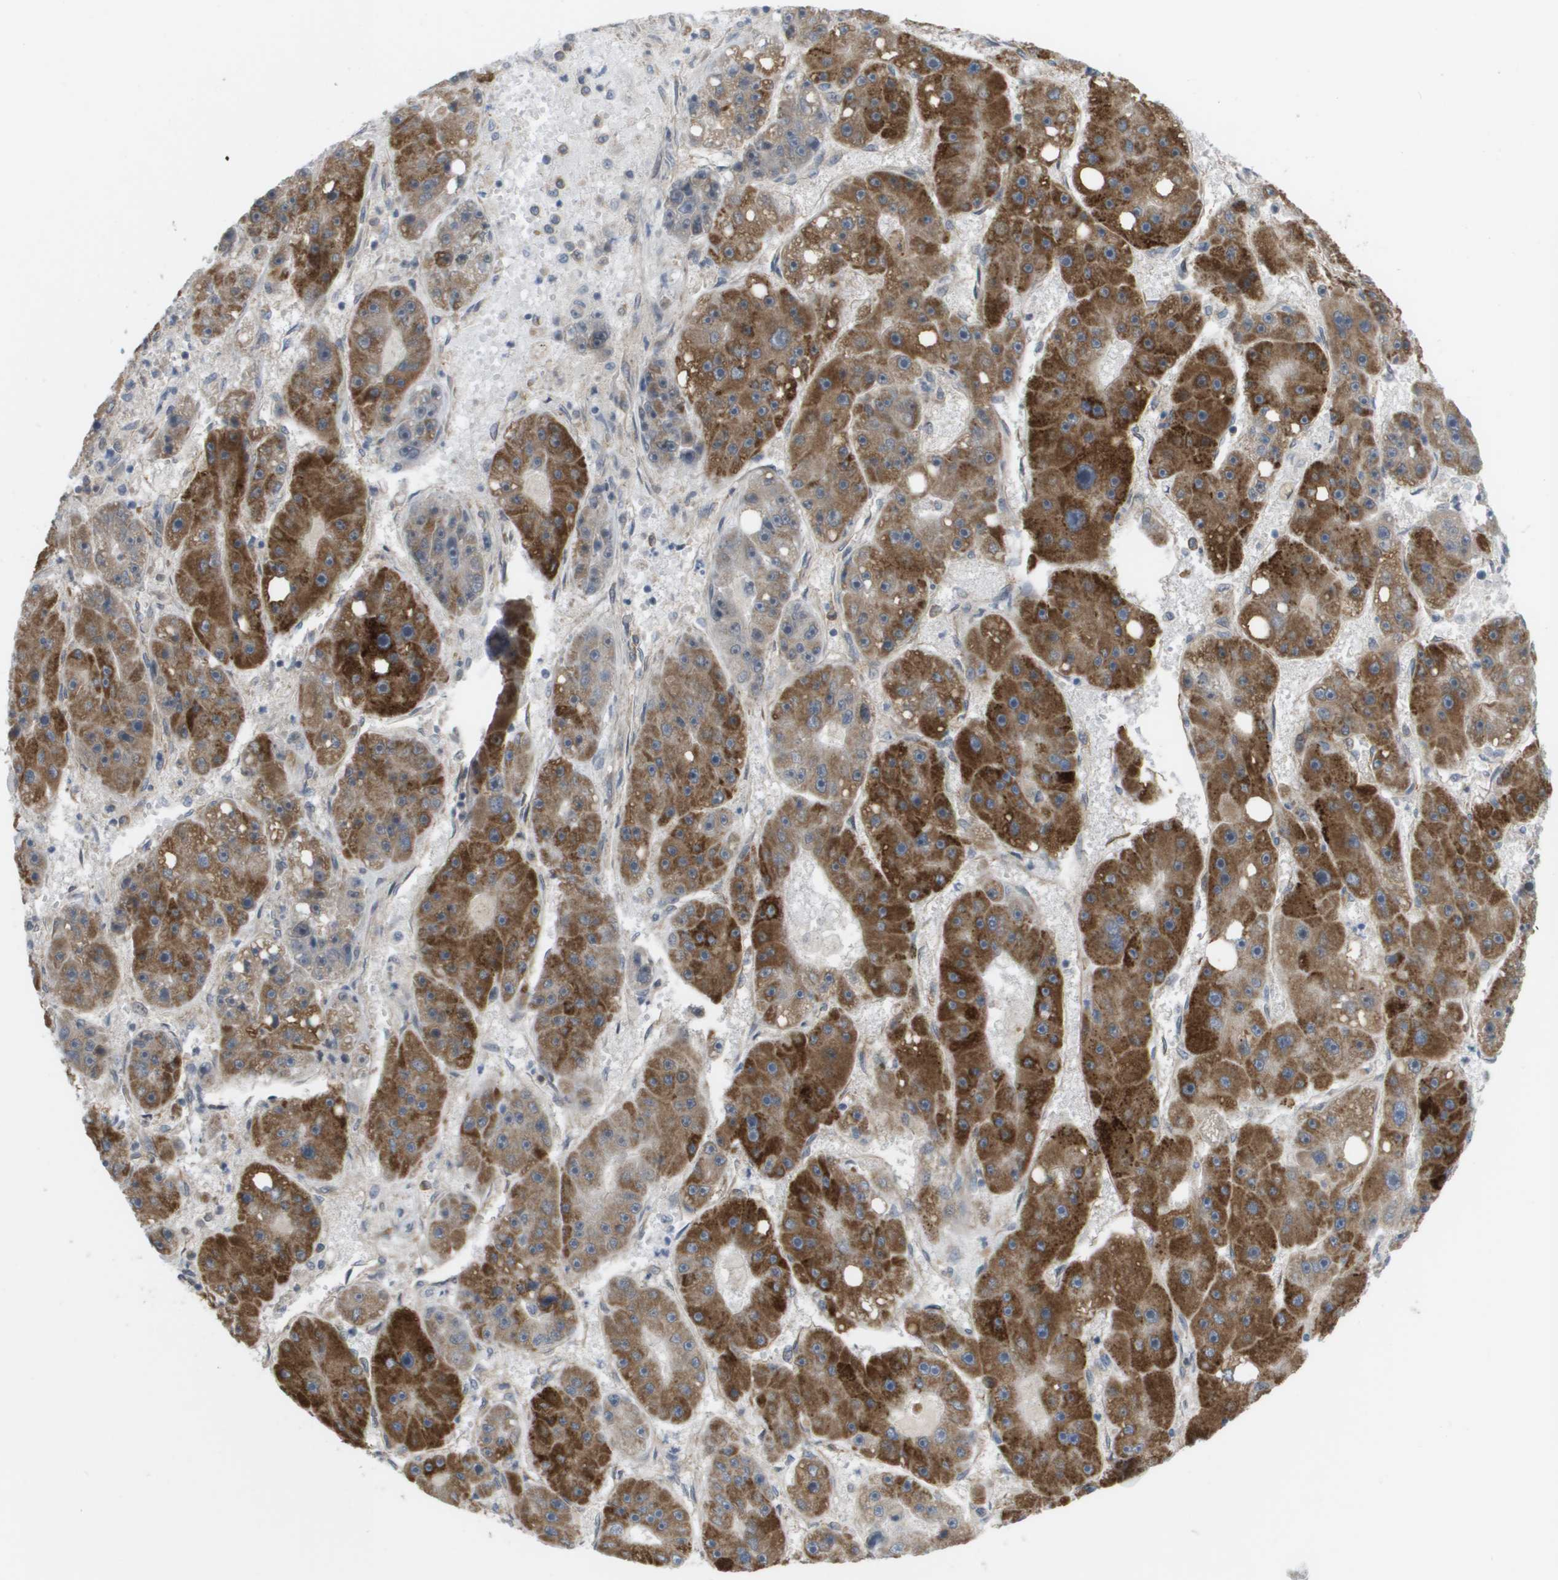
{"staining": {"intensity": "strong", "quantity": "25%-75%", "location": "cytoplasmic/membranous"}, "tissue": "liver cancer", "cell_type": "Tumor cells", "image_type": "cancer", "snomed": [{"axis": "morphology", "description": "Carcinoma, Hepatocellular, NOS"}, {"axis": "topography", "description": "Liver"}], "caption": "Protein expression analysis of liver cancer displays strong cytoplasmic/membranous staining in approximately 25%-75% of tumor cells.", "gene": "MTARC2", "patient": {"sex": "female", "age": 61}}